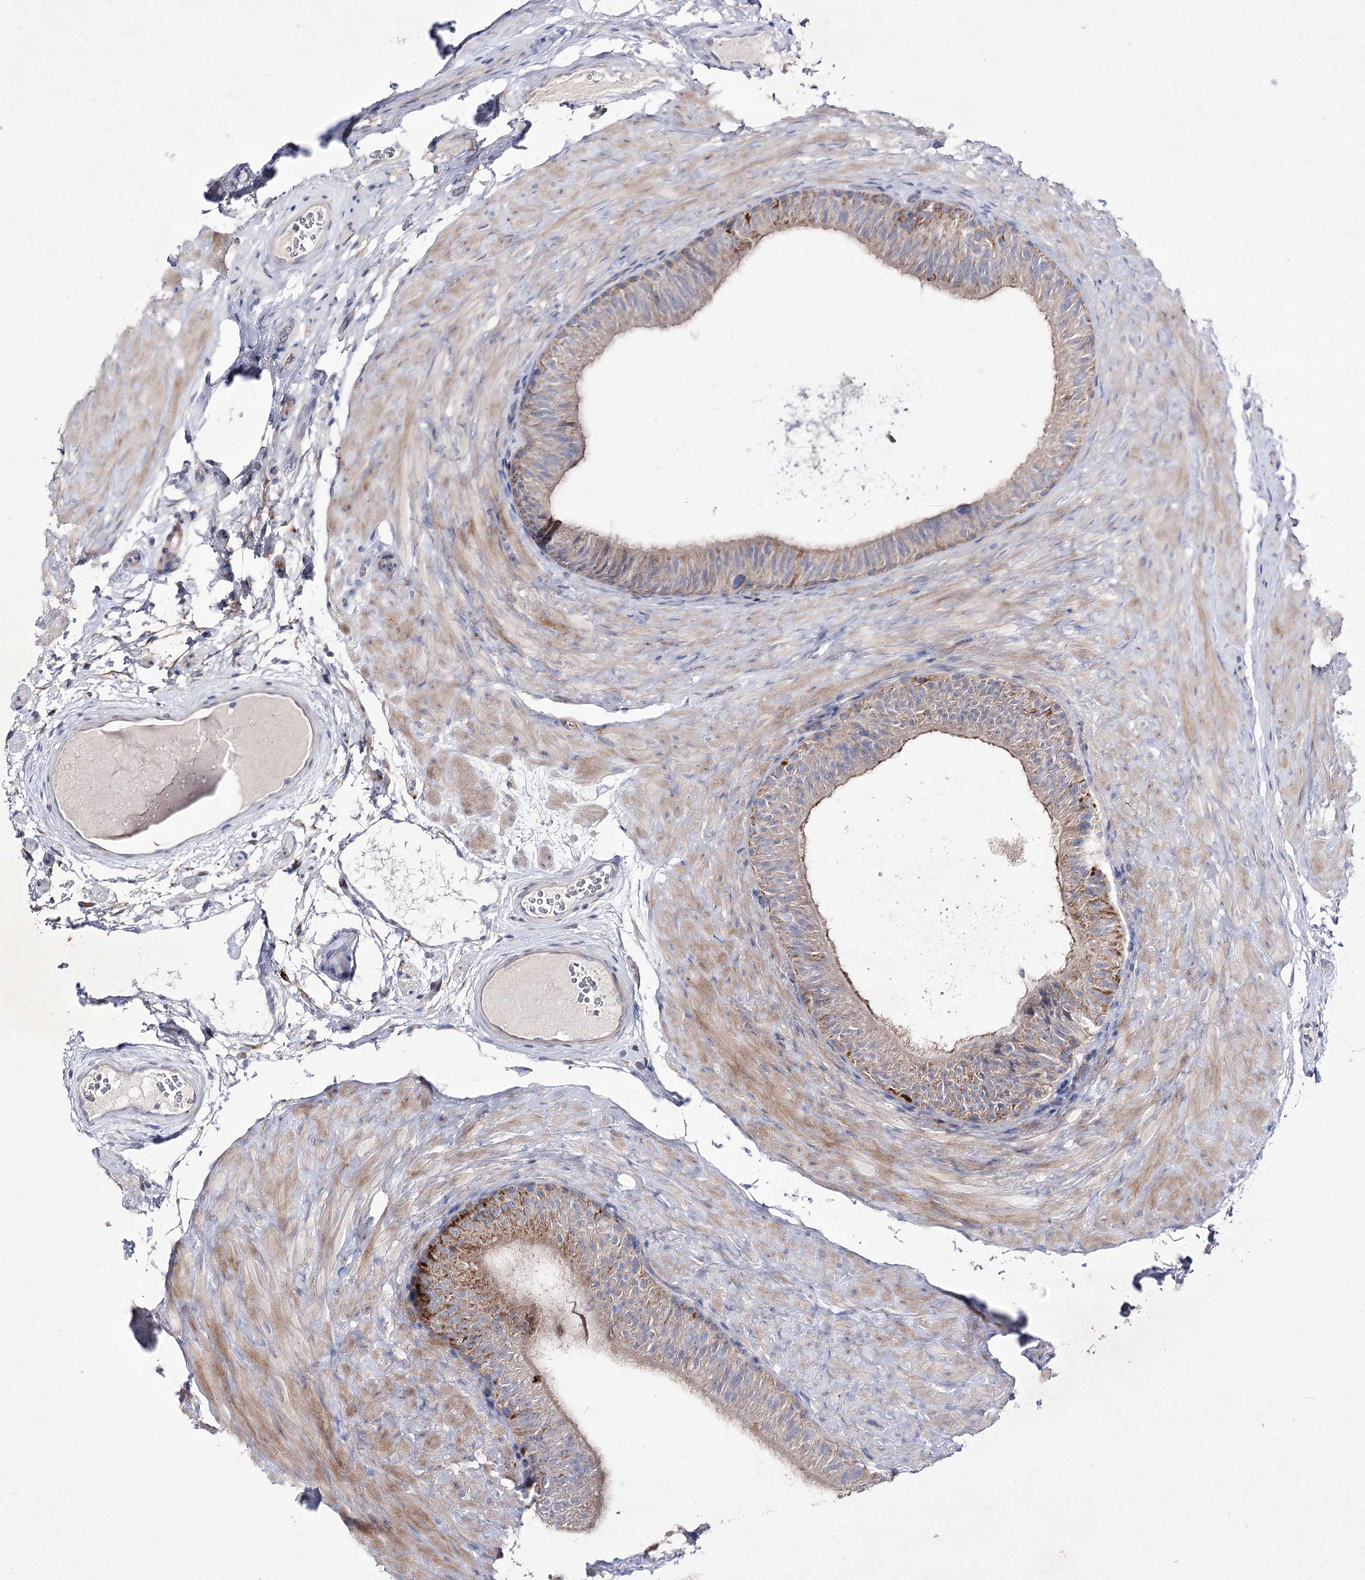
{"staining": {"intensity": "moderate", "quantity": "<25%", "location": "cytoplasmic/membranous"}, "tissue": "epididymis", "cell_type": "Glandular cells", "image_type": "normal", "snomed": [{"axis": "morphology", "description": "Normal tissue, NOS"}, {"axis": "topography", "description": "Epididymis"}], "caption": "Approximately <25% of glandular cells in benign human epididymis exhibit moderate cytoplasmic/membranous protein positivity as visualized by brown immunohistochemical staining.", "gene": "COX15", "patient": {"sex": "male", "age": 49}}